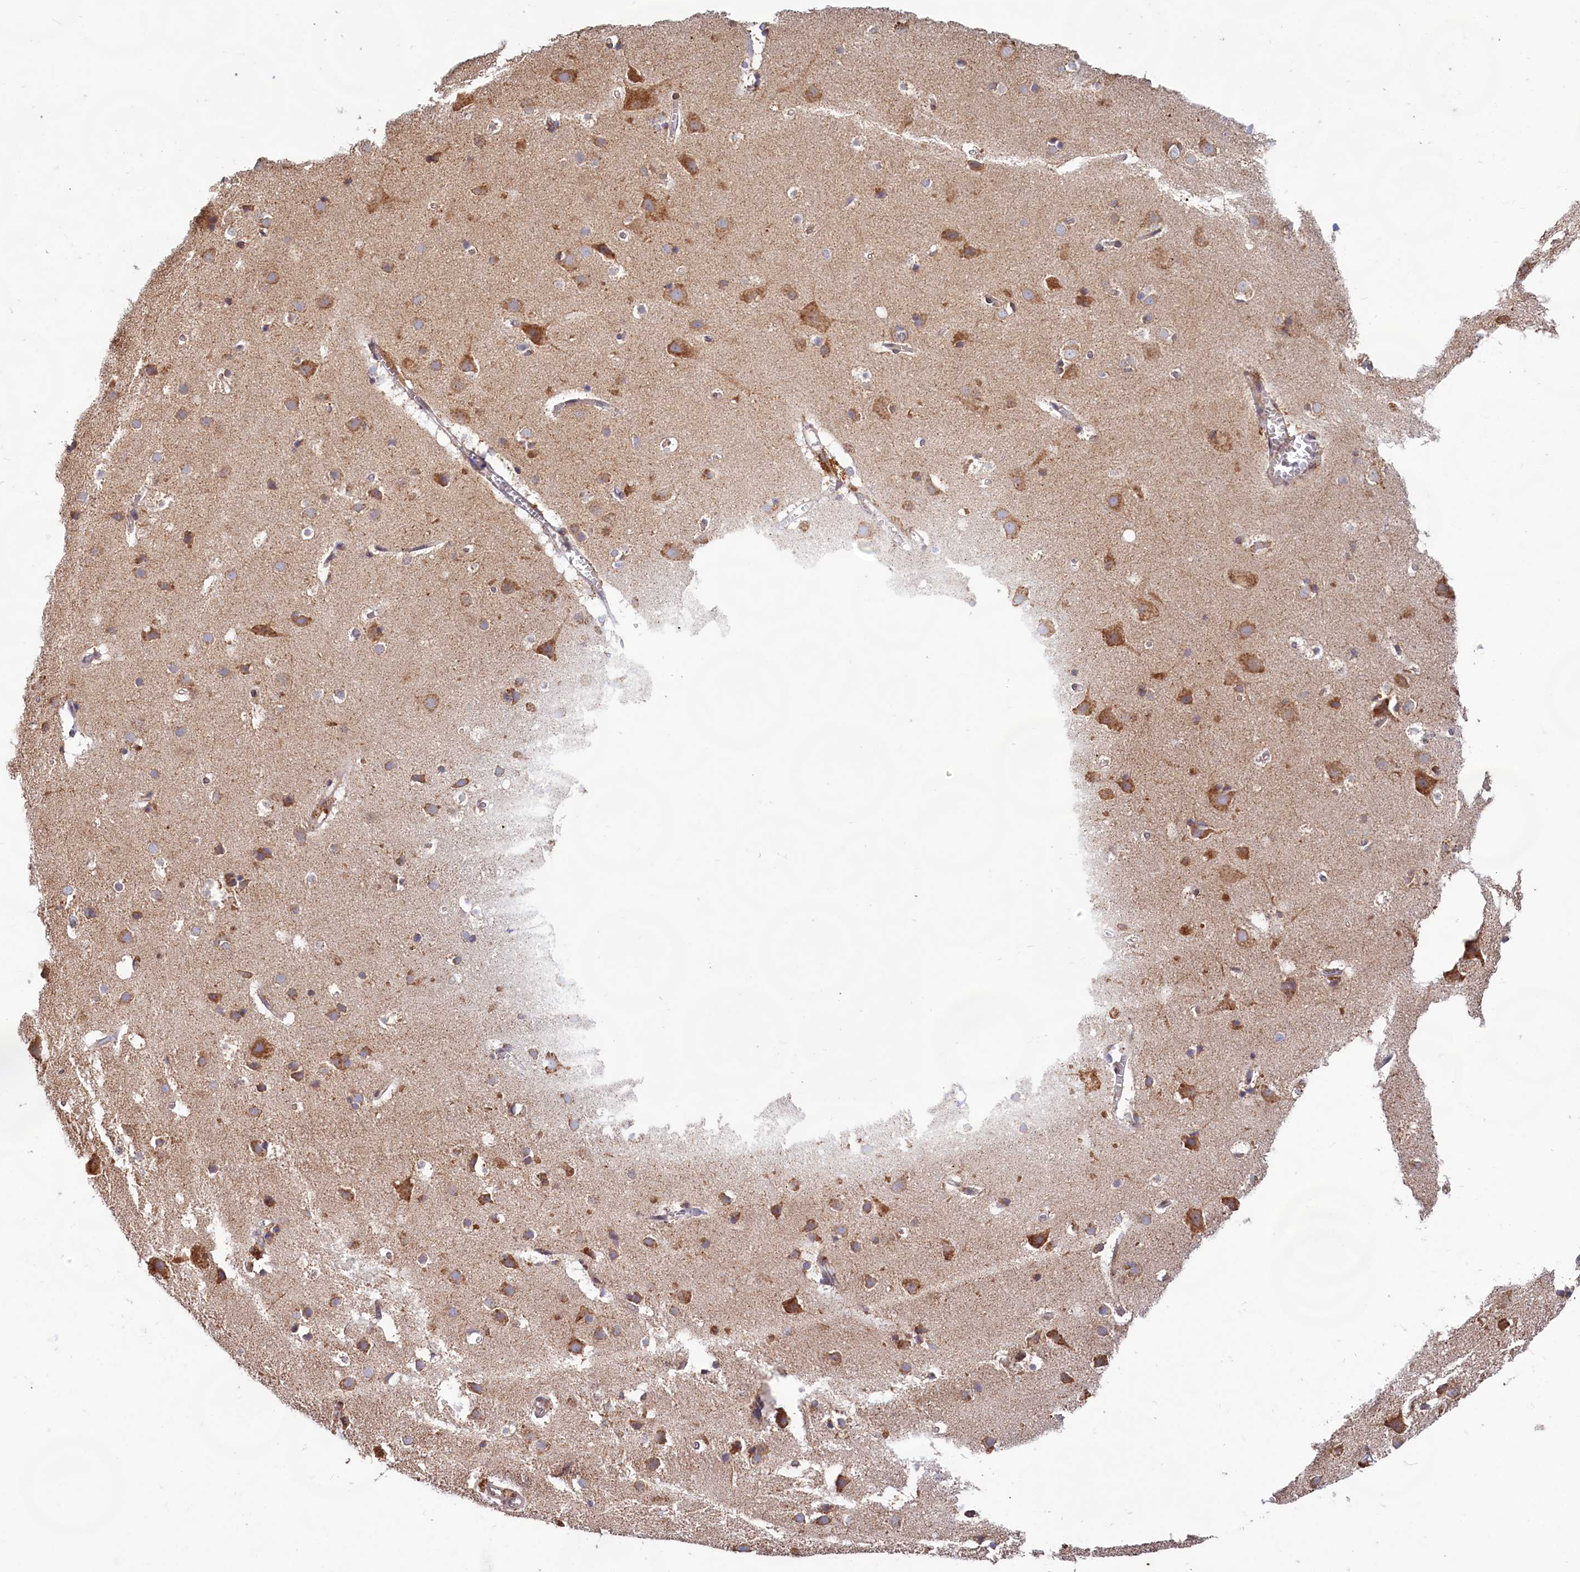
{"staining": {"intensity": "weak", "quantity": ">75%", "location": "cytoplasmic/membranous"}, "tissue": "cerebral cortex", "cell_type": "Endothelial cells", "image_type": "normal", "snomed": [{"axis": "morphology", "description": "Normal tissue, NOS"}, {"axis": "topography", "description": "Cerebral cortex"}], "caption": "Protein expression analysis of unremarkable cerebral cortex shows weak cytoplasmic/membranous expression in about >75% of endothelial cells.", "gene": "TBC1D19", "patient": {"sex": "male", "age": 54}}